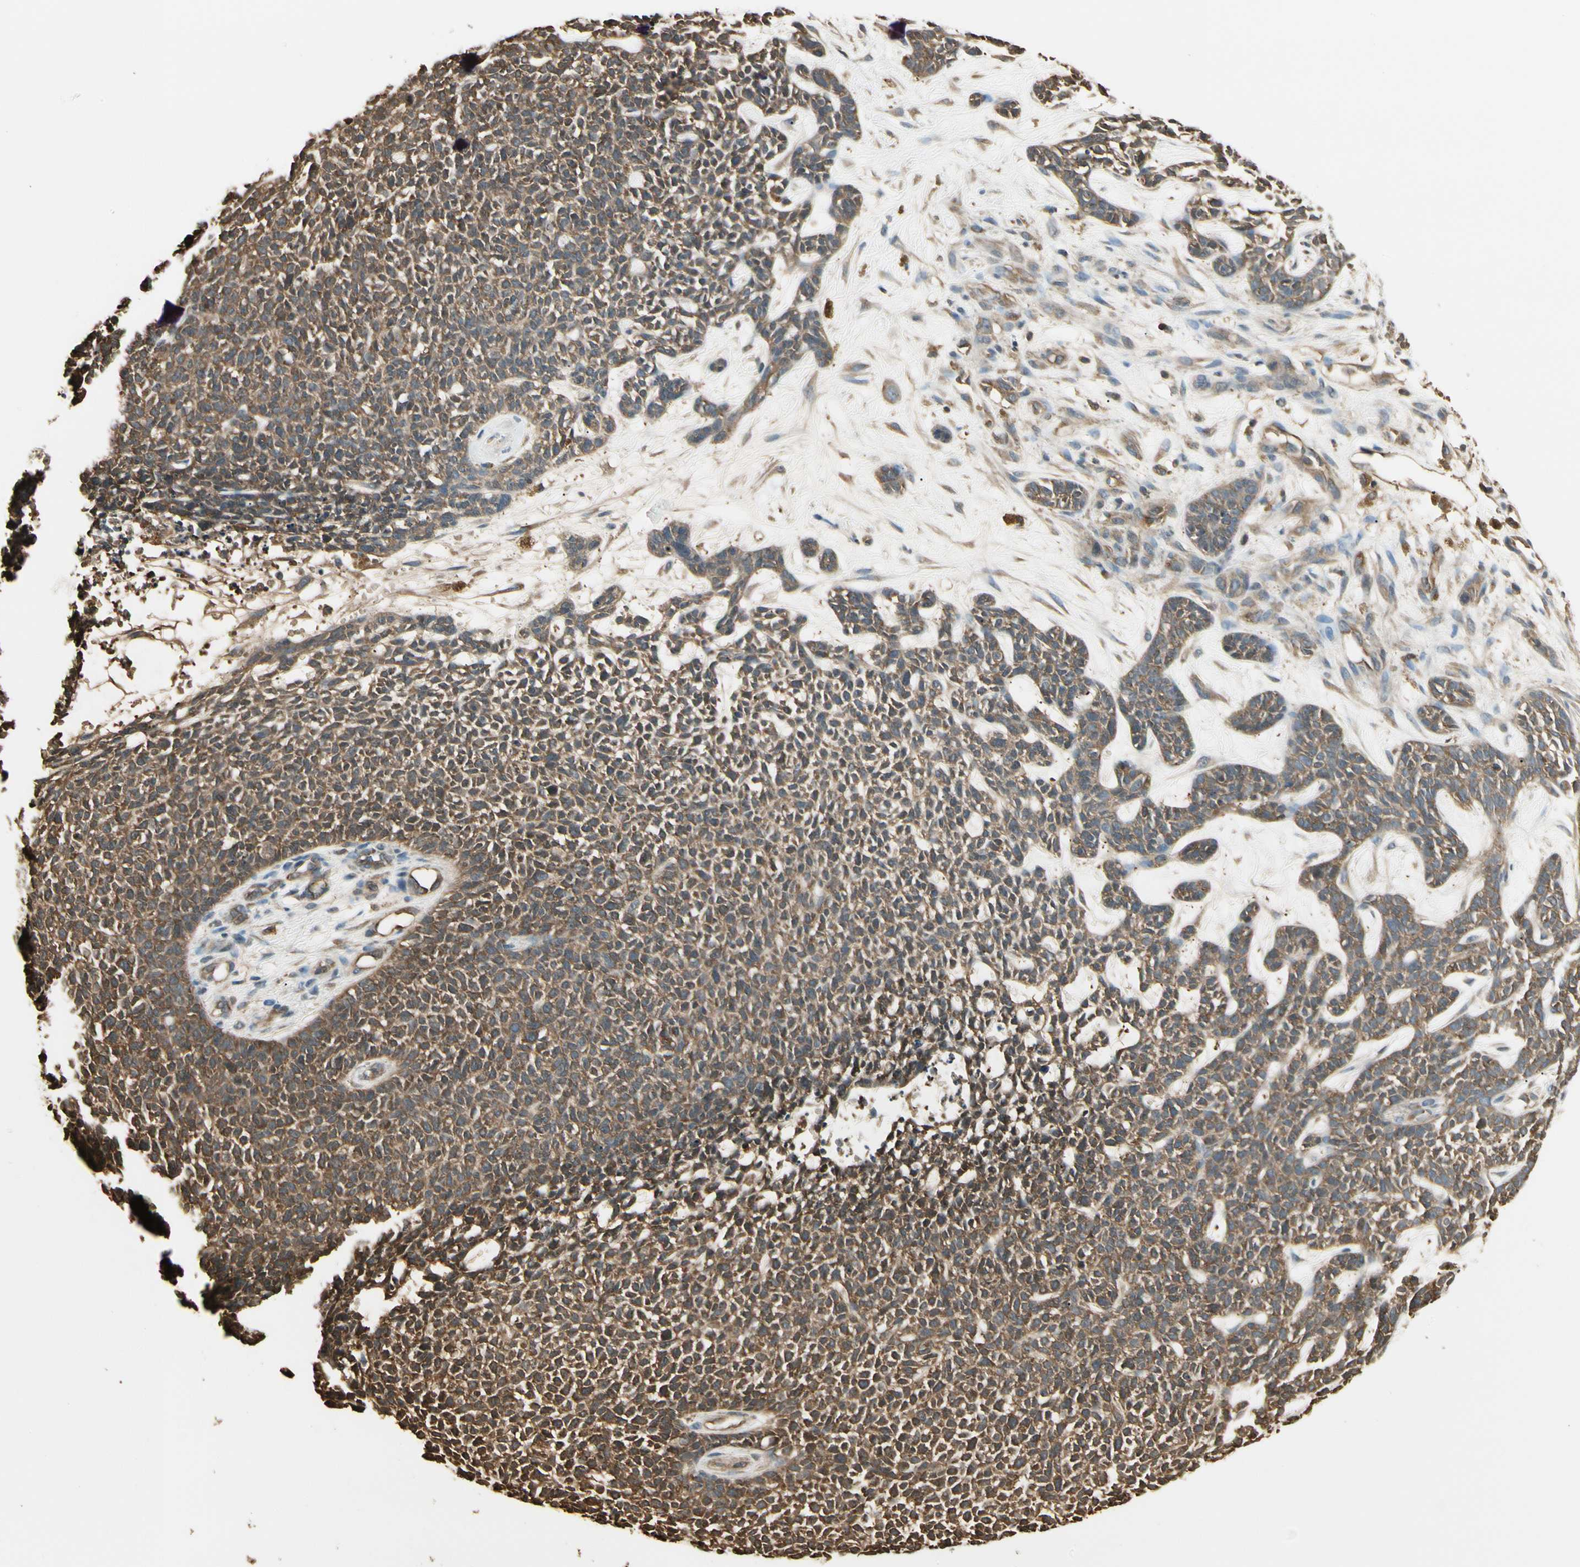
{"staining": {"intensity": "moderate", "quantity": ">75%", "location": "cytoplasmic/membranous"}, "tissue": "skin cancer", "cell_type": "Tumor cells", "image_type": "cancer", "snomed": [{"axis": "morphology", "description": "Basal cell carcinoma"}, {"axis": "topography", "description": "Skin"}], "caption": "Tumor cells reveal medium levels of moderate cytoplasmic/membranous staining in about >75% of cells in skin cancer (basal cell carcinoma). The staining is performed using DAB brown chromogen to label protein expression. The nuclei are counter-stained blue using hematoxylin.", "gene": "YWHAE", "patient": {"sex": "female", "age": 84}}